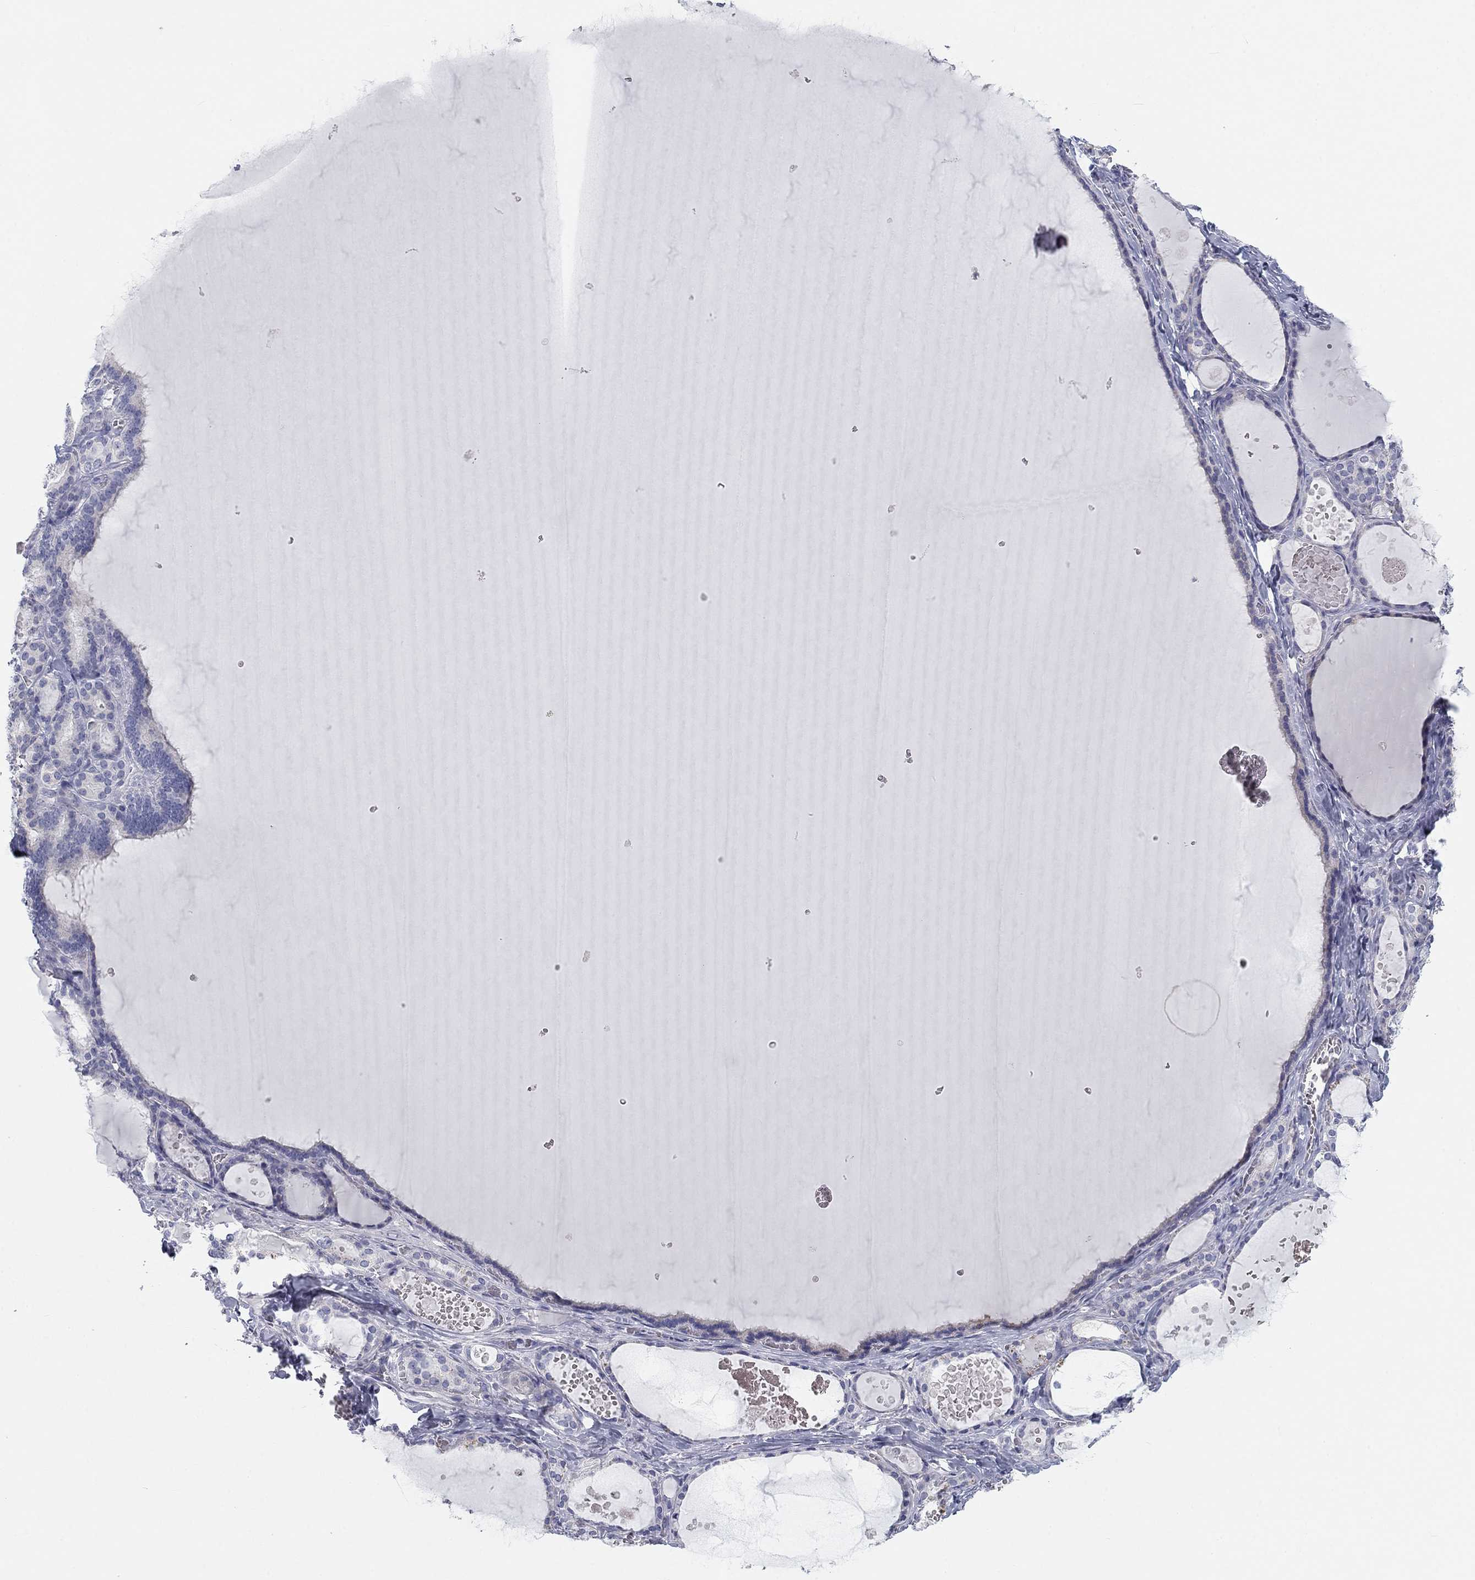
{"staining": {"intensity": "negative", "quantity": "none", "location": "none"}, "tissue": "thyroid gland", "cell_type": "Glandular cells", "image_type": "normal", "snomed": [{"axis": "morphology", "description": "Normal tissue, NOS"}, {"axis": "topography", "description": "Thyroid gland"}], "caption": "Photomicrograph shows no significant protein staining in glandular cells of benign thyroid gland.", "gene": "CALB1", "patient": {"sex": "female", "age": 56}}